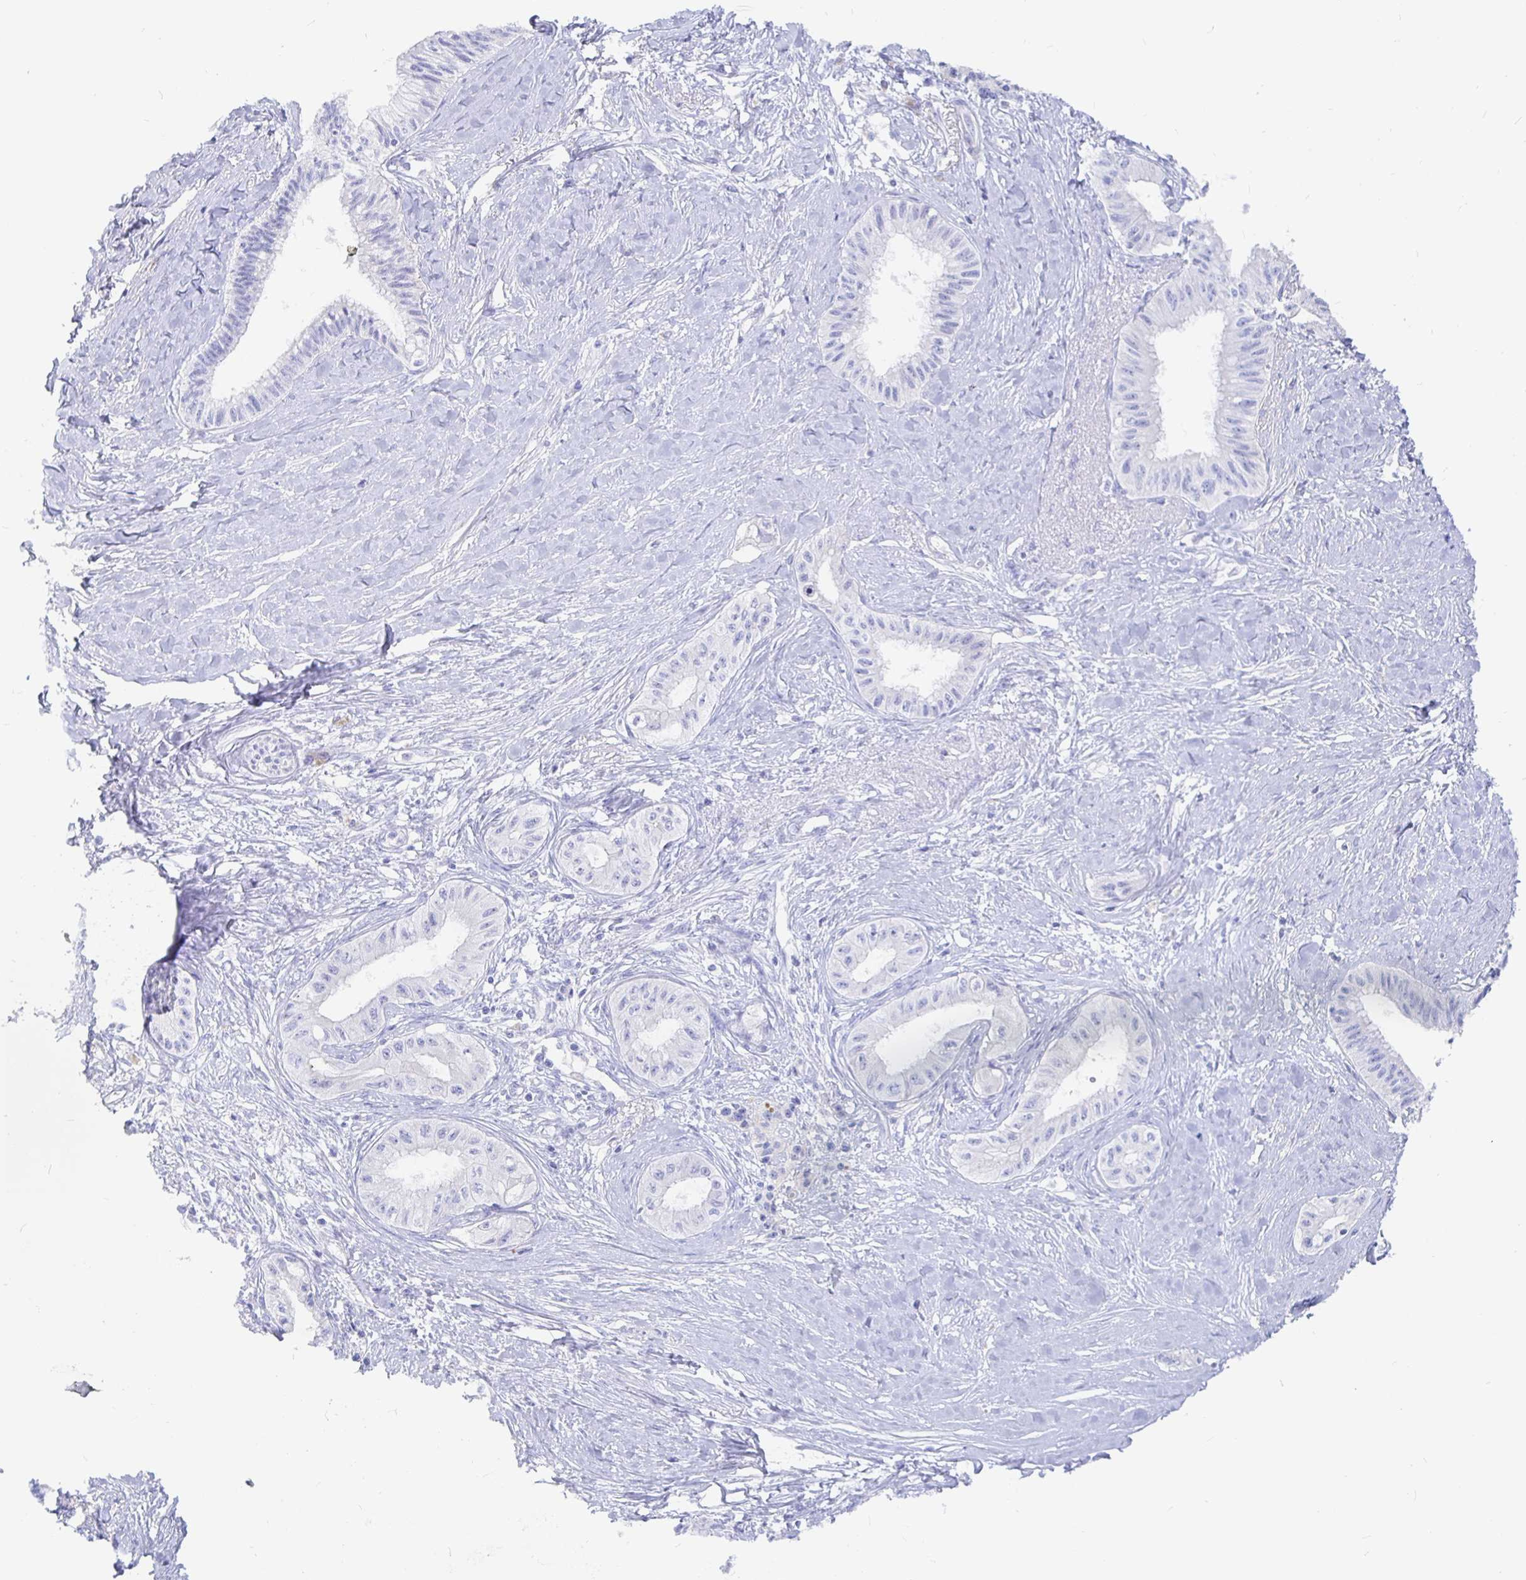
{"staining": {"intensity": "negative", "quantity": "none", "location": "none"}, "tissue": "pancreatic cancer", "cell_type": "Tumor cells", "image_type": "cancer", "snomed": [{"axis": "morphology", "description": "Adenocarcinoma, NOS"}, {"axis": "topography", "description": "Pancreas"}], "caption": "A photomicrograph of human pancreatic cancer (adenocarcinoma) is negative for staining in tumor cells.", "gene": "COX16", "patient": {"sex": "male", "age": 71}}